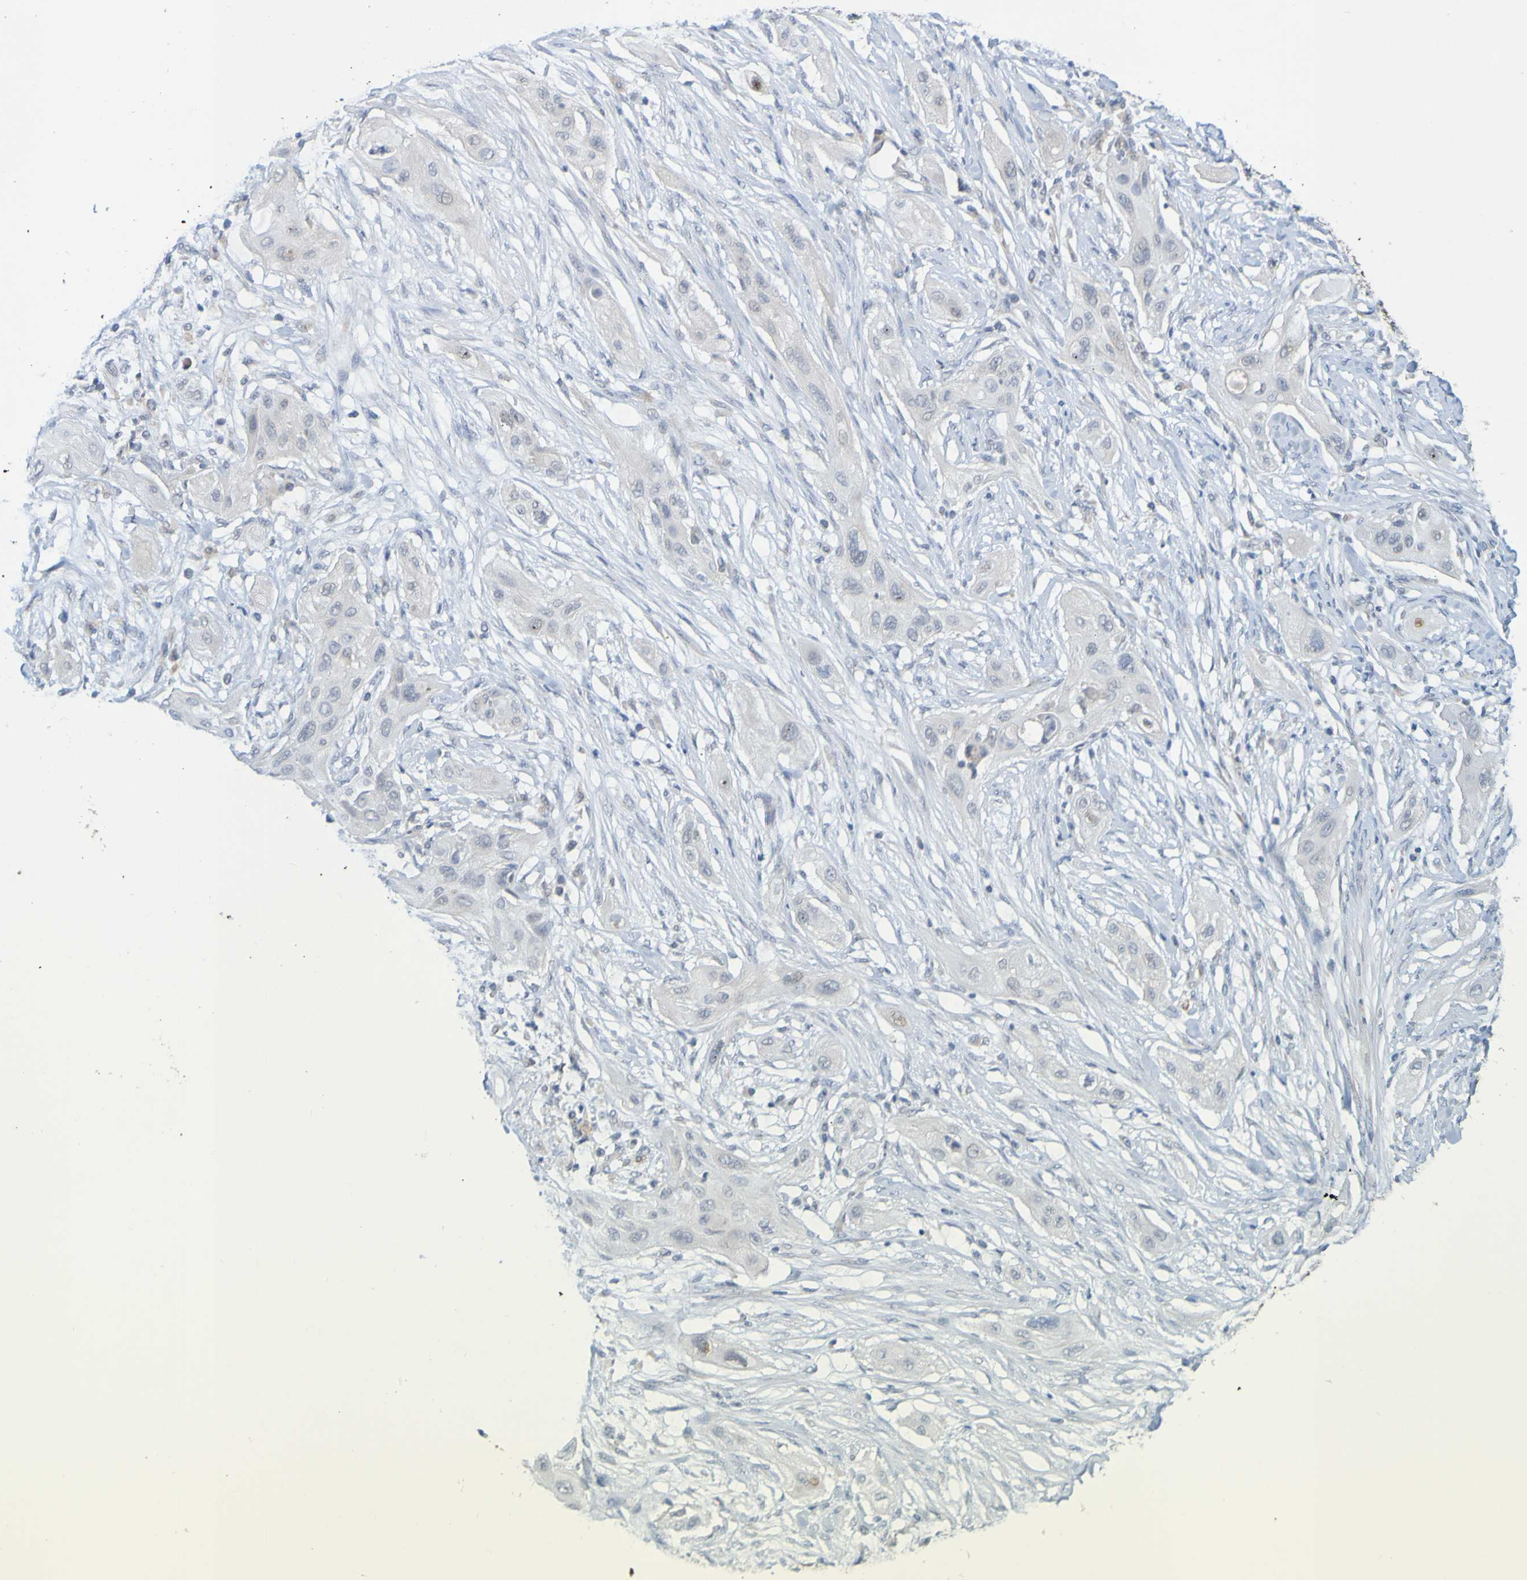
{"staining": {"intensity": "negative", "quantity": "none", "location": "none"}, "tissue": "lung cancer", "cell_type": "Tumor cells", "image_type": "cancer", "snomed": [{"axis": "morphology", "description": "Squamous cell carcinoma, NOS"}, {"axis": "topography", "description": "Lung"}], "caption": "Immunohistochemistry image of human lung cancer (squamous cell carcinoma) stained for a protein (brown), which shows no positivity in tumor cells.", "gene": "LILRB5", "patient": {"sex": "female", "age": 47}}